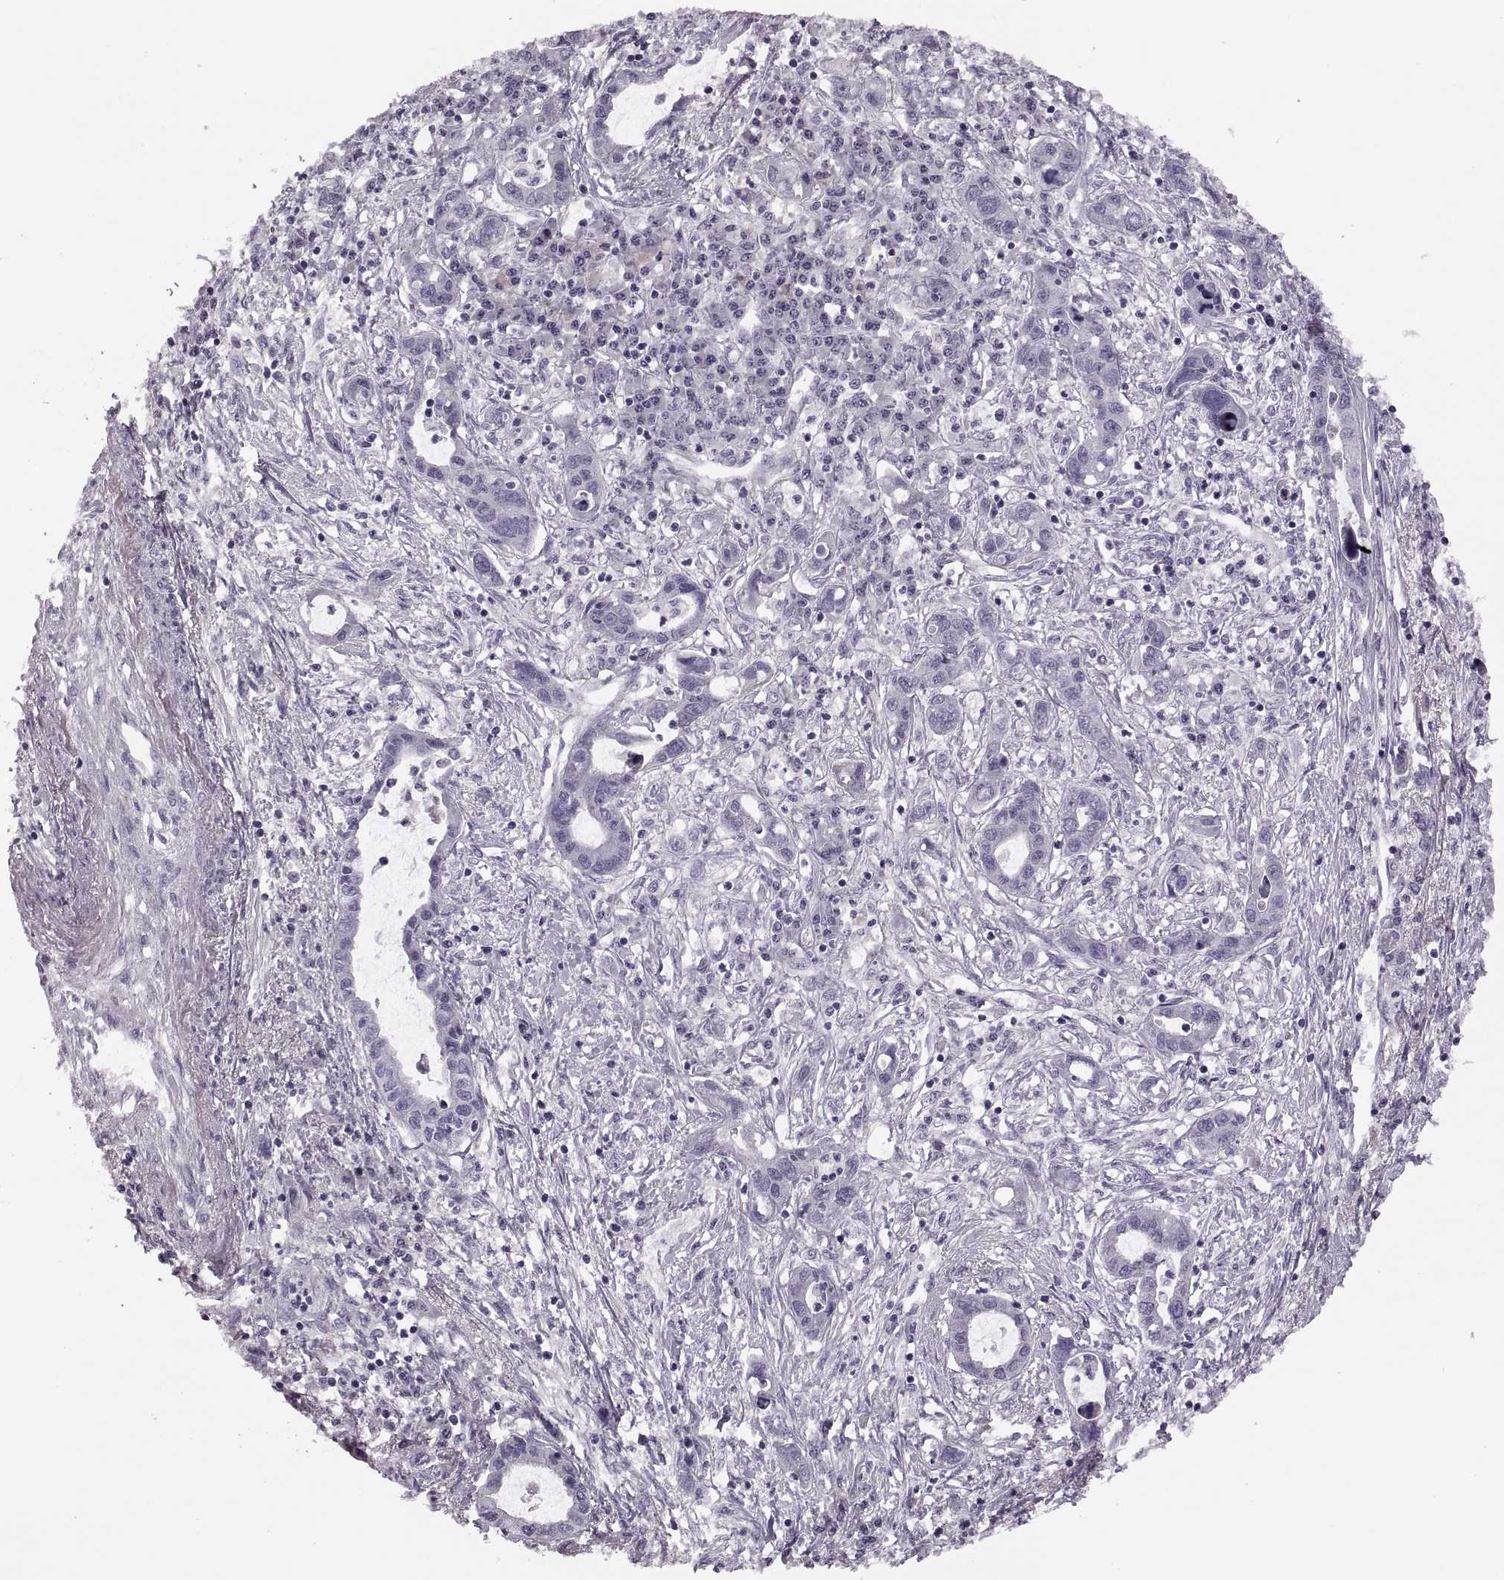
{"staining": {"intensity": "negative", "quantity": "none", "location": "none"}, "tissue": "liver cancer", "cell_type": "Tumor cells", "image_type": "cancer", "snomed": [{"axis": "morphology", "description": "Cholangiocarcinoma"}, {"axis": "topography", "description": "Liver"}], "caption": "Cholangiocarcinoma (liver) was stained to show a protein in brown. There is no significant staining in tumor cells. Brightfield microscopy of IHC stained with DAB (3,3'-diaminobenzidine) (brown) and hematoxylin (blue), captured at high magnification.", "gene": "PRSS54", "patient": {"sex": "male", "age": 58}}